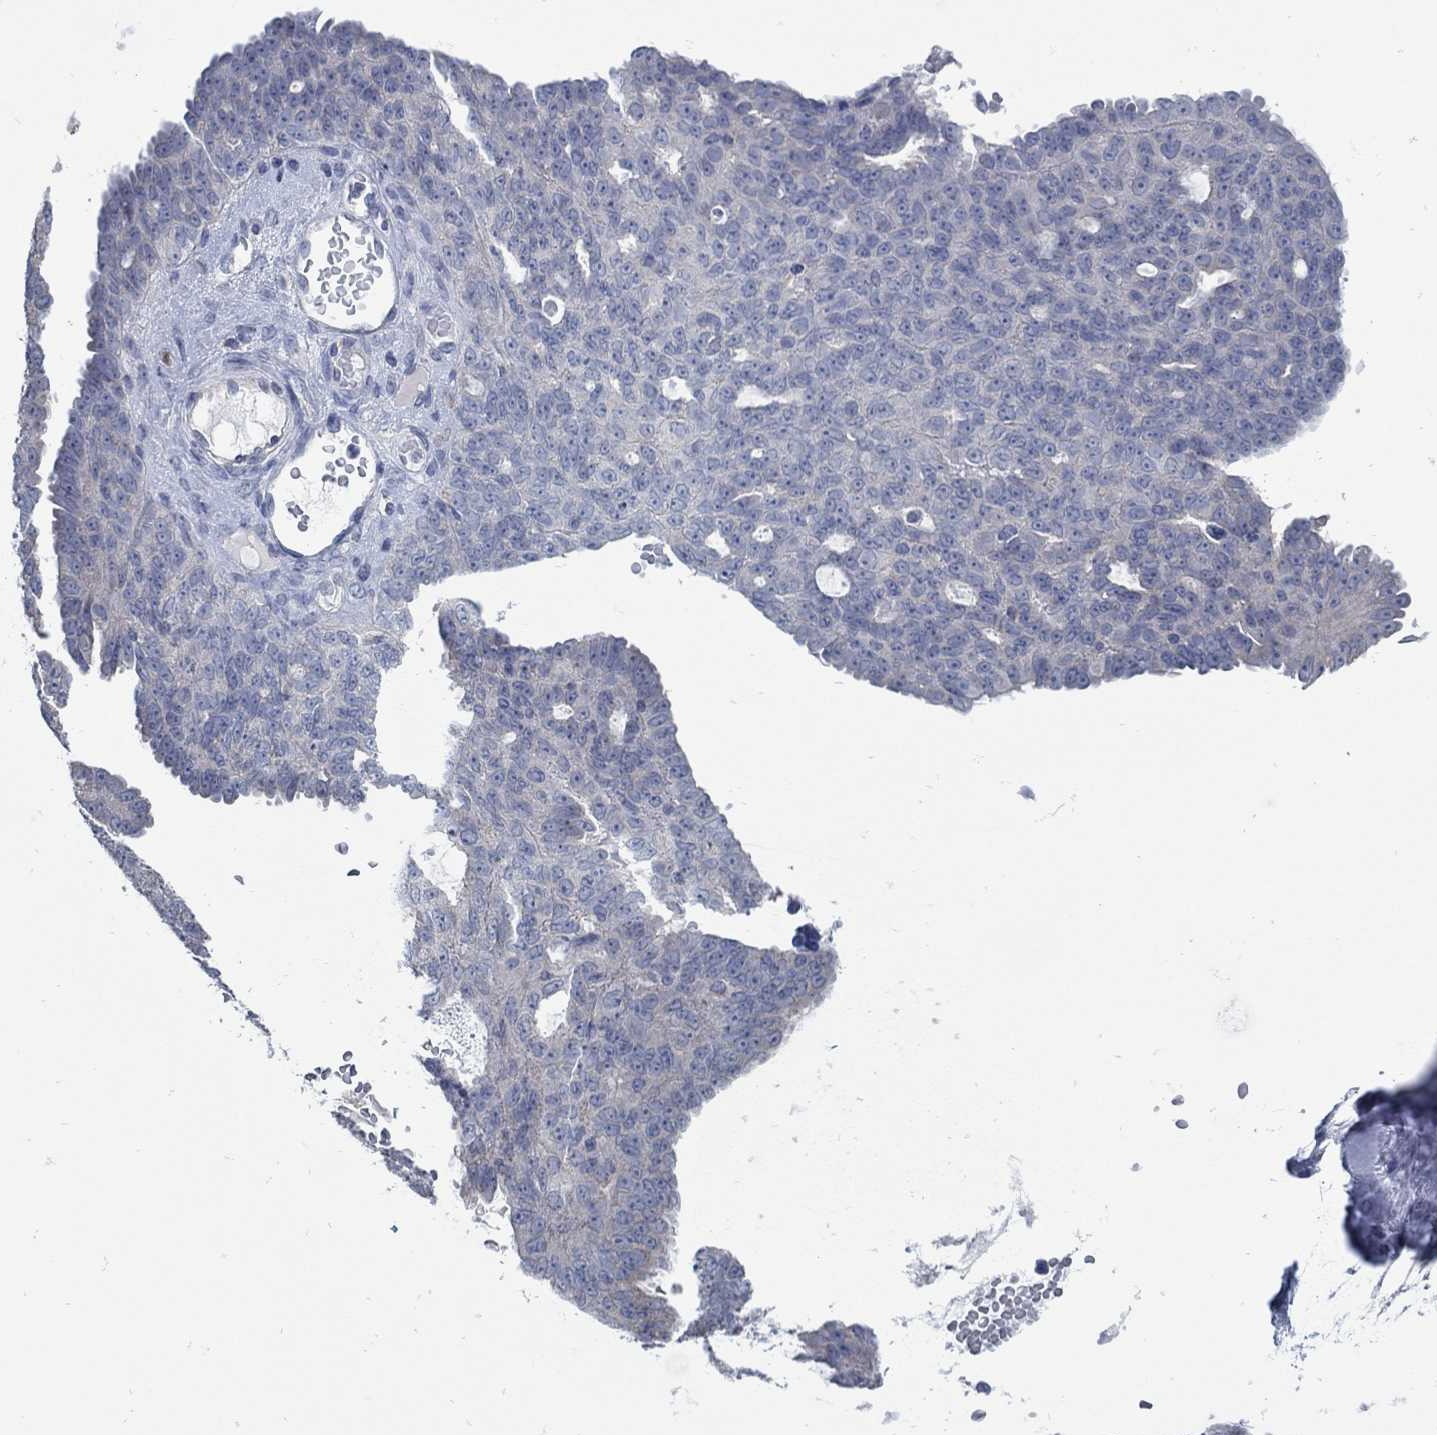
{"staining": {"intensity": "negative", "quantity": "none", "location": "none"}, "tissue": "ovarian cancer", "cell_type": "Tumor cells", "image_type": "cancer", "snomed": [{"axis": "morphology", "description": "Cystadenocarcinoma, serous, NOS"}, {"axis": "topography", "description": "Ovary"}], "caption": "This is an immunohistochemistry (IHC) image of ovarian cancer. There is no positivity in tumor cells.", "gene": "ZFAND4", "patient": {"sex": "female", "age": 71}}